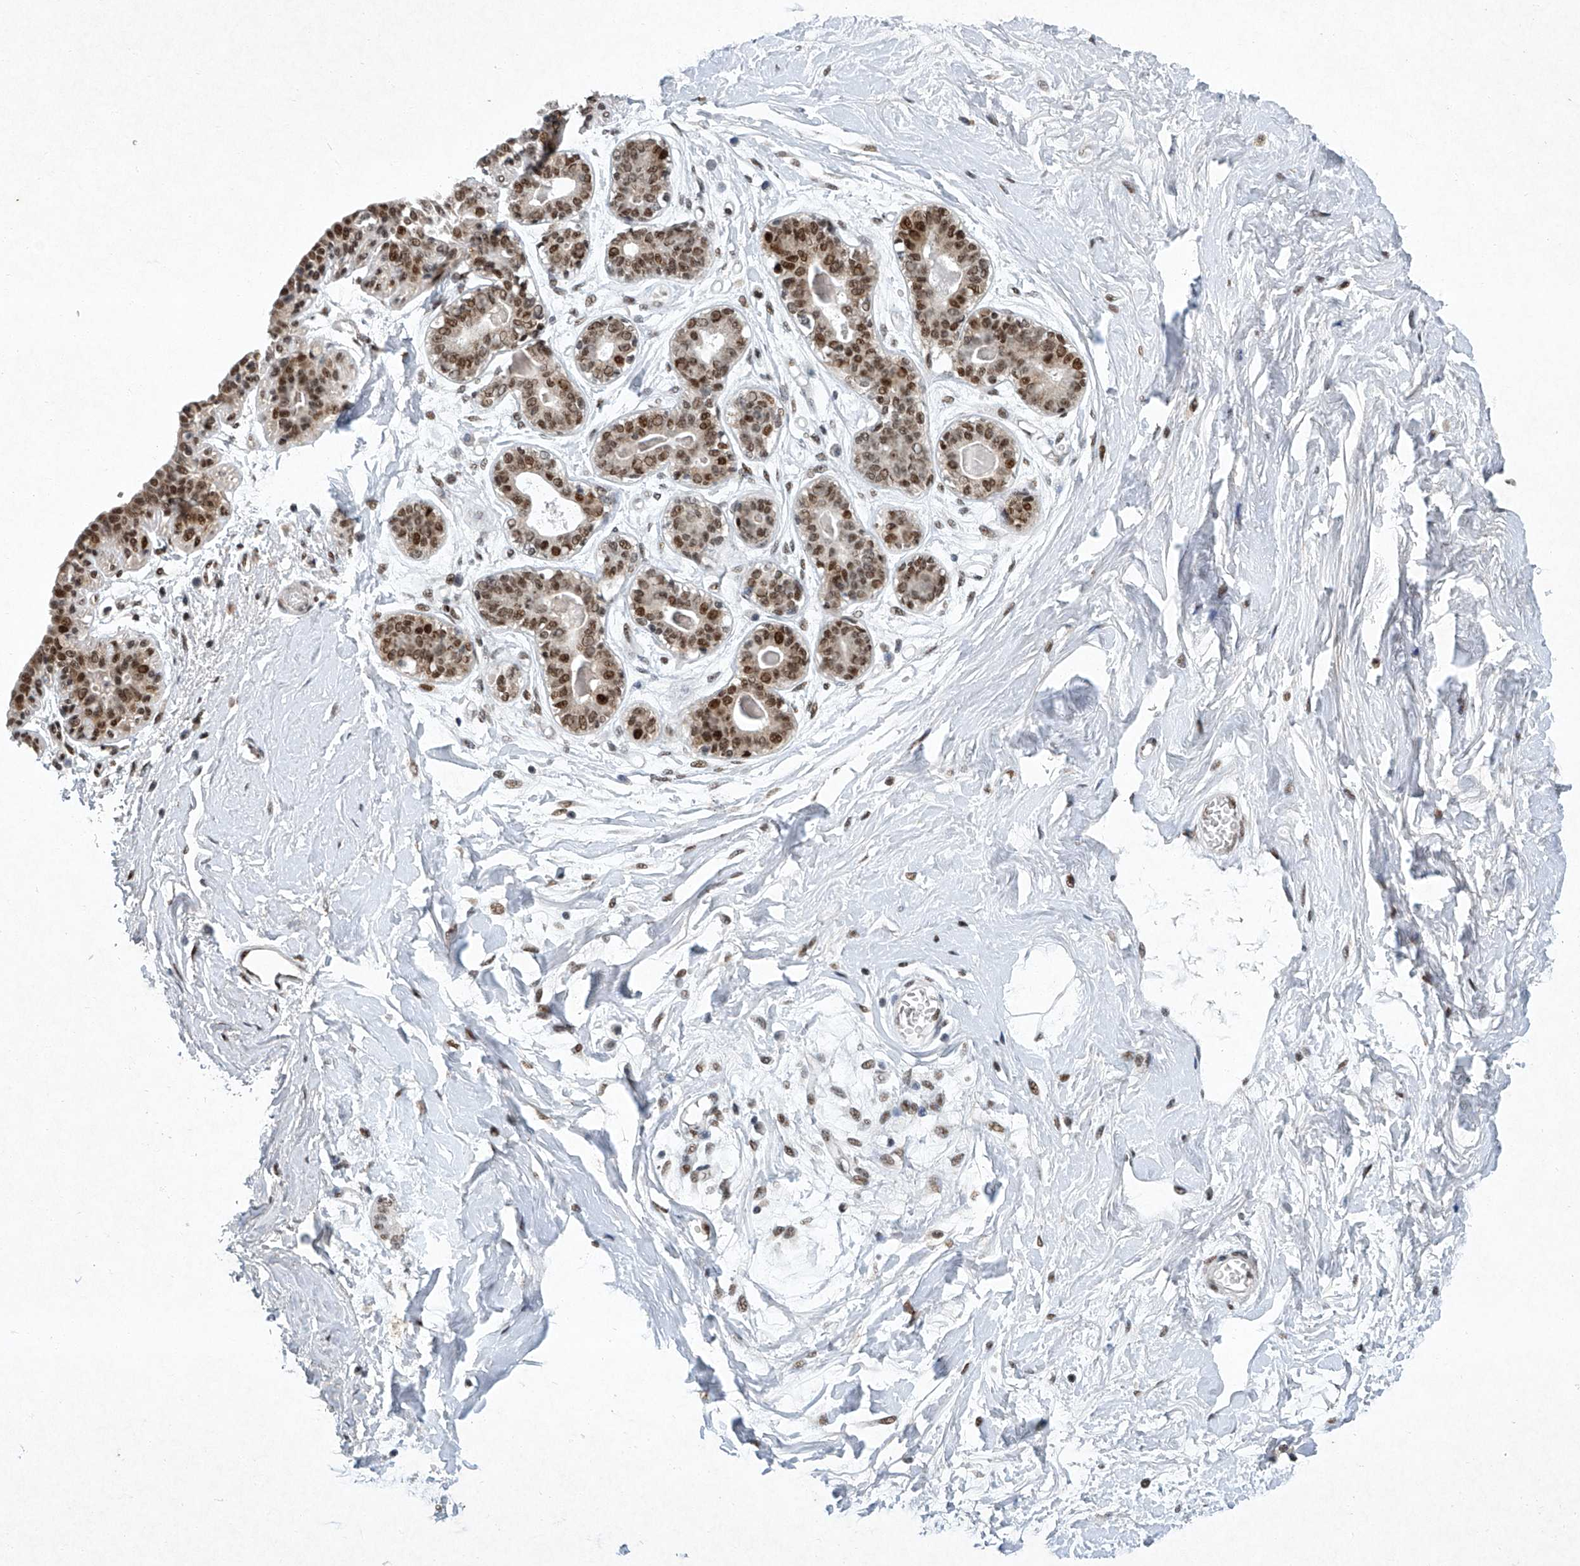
{"staining": {"intensity": "moderate", "quantity": ">75%", "location": "nuclear"}, "tissue": "breast", "cell_type": "Adipocytes", "image_type": "normal", "snomed": [{"axis": "morphology", "description": "Normal tissue, NOS"}, {"axis": "topography", "description": "Breast"}], "caption": "Moderate nuclear expression is identified in approximately >75% of adipocytes in unremarkable breast. The staining is performed using DAB brown chromogen to label protein expression. The nuclei are counter-stained blue using hematoxylin.", "gene": "TFDP1", "patient": {"sex": "female", "age": 45}}